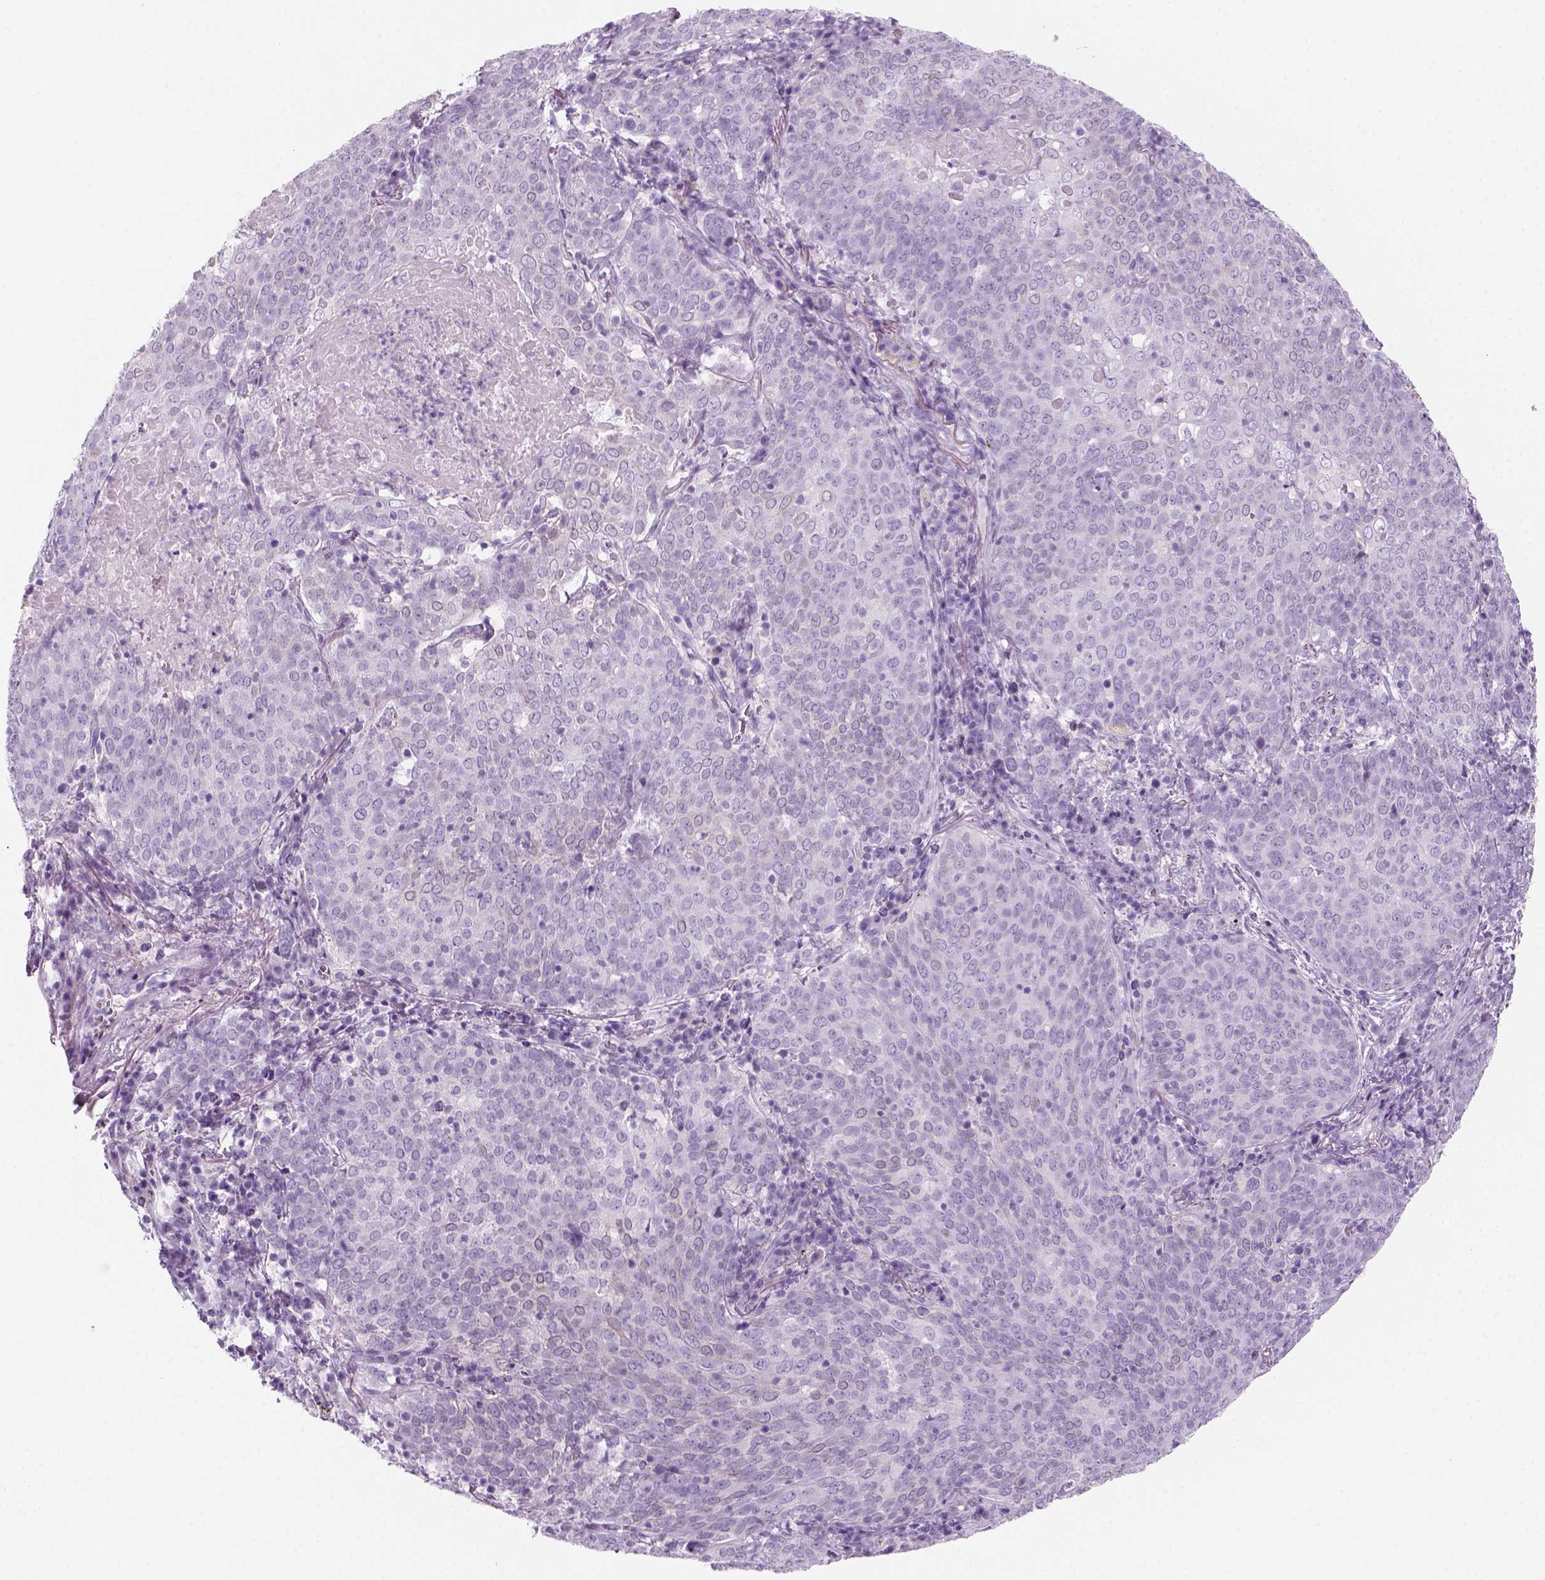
{"staining": {"intensity": "negative", "quantity": "none", "location": "none"}, "tissue": "lung cancer", "cell_type": "Tumor cells", "image_type": "cancer", "snomed": [{"axis": "morphology", "description": "Squamous cell carcinoma, NOS"}, {"axis": "topography", "description": "Lung"}], "caption": "Immunohistochemistry (IHC) micrograph of lung cancer stained for a protein (brown), which displays no expression in tumor cells.", "gene": "KRTAP11-1", "patient": {"sex": "male", "age": 82}}